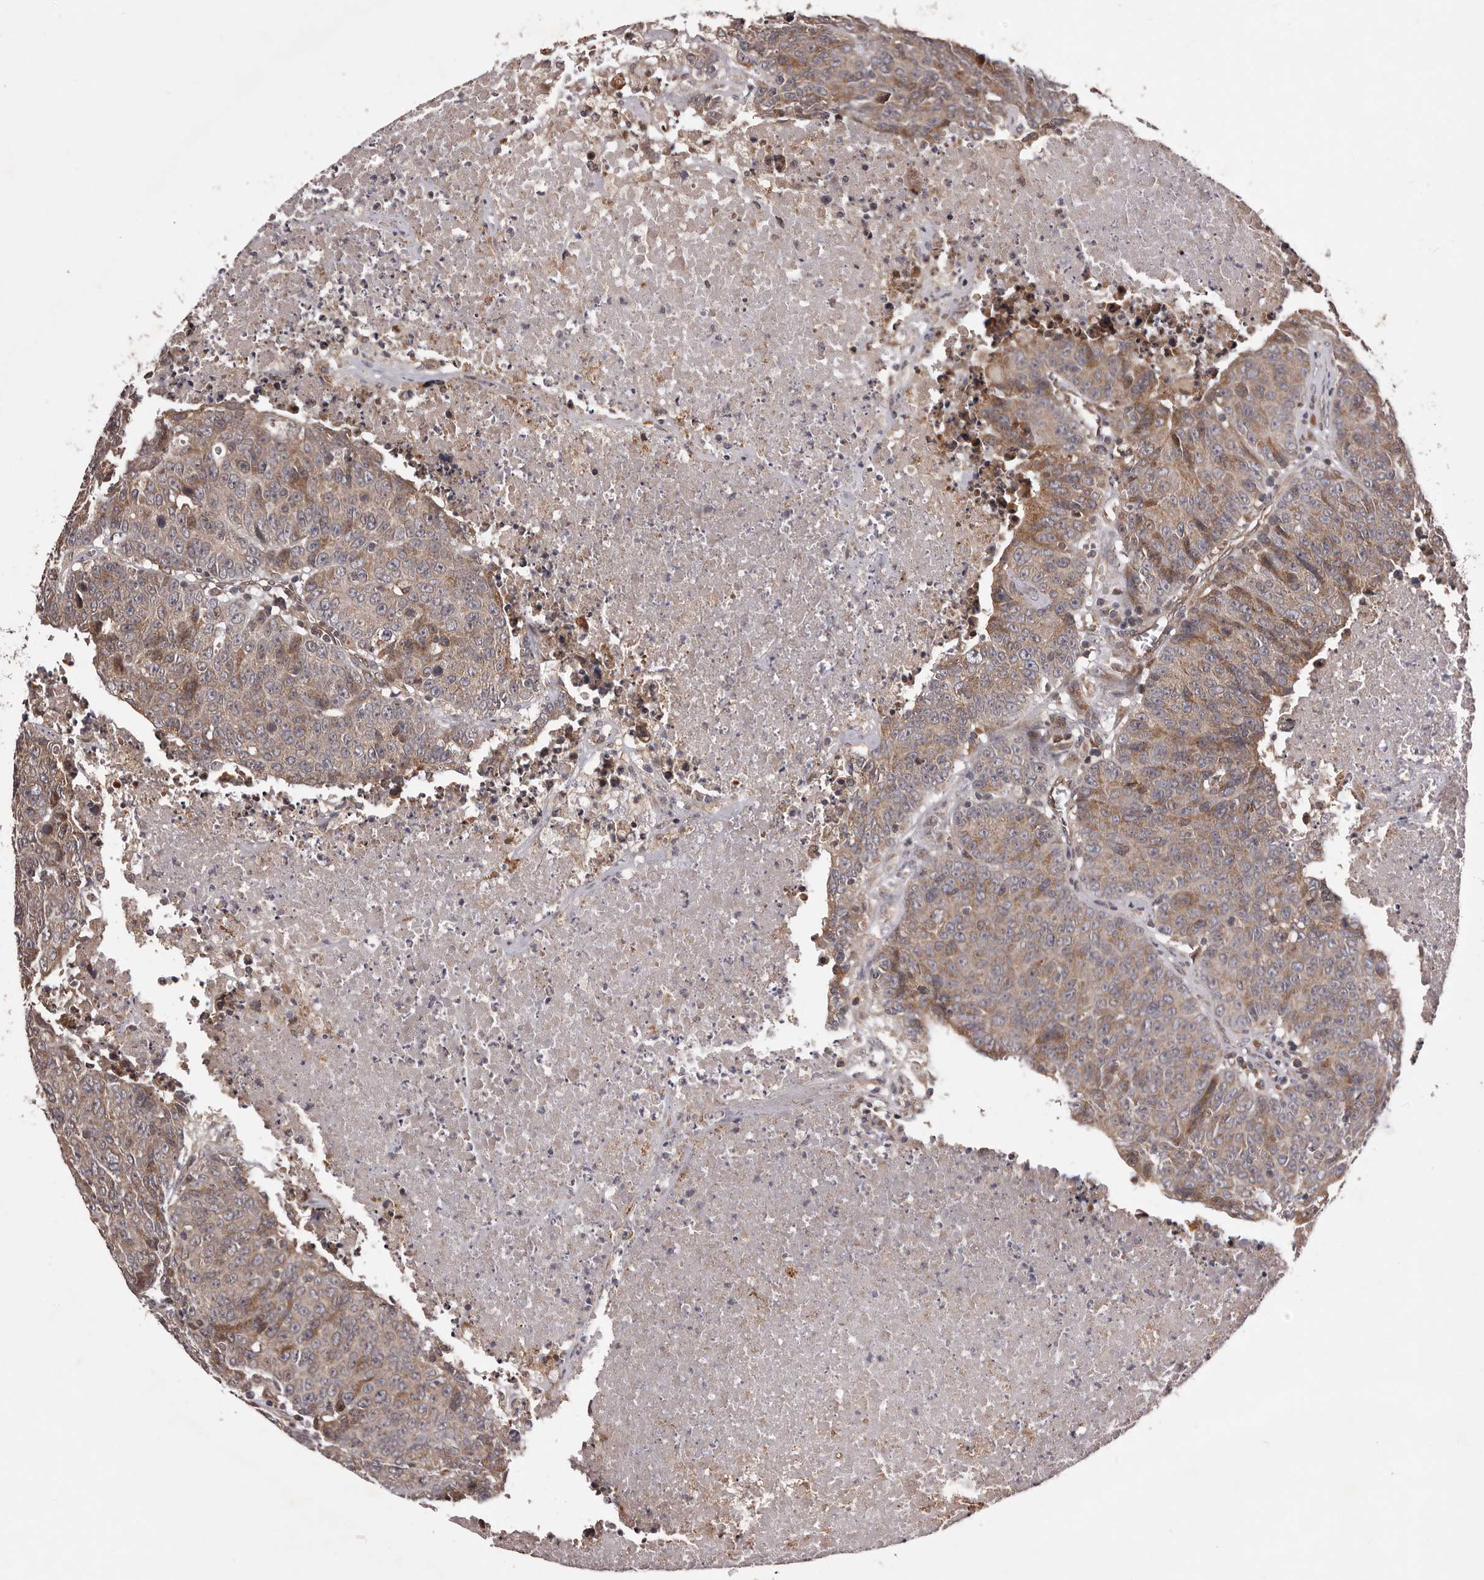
{"staining": {"intensity": "weak", "quantity": ">75%", "location": "cytoplasmic/membranous"}, "tissue": "colorectal cancer", "cell_type": "Tumor cells", "image_type": "cancer", "snomed": [{"axis": "morphology", "description": "Adenocarcinoma, NOS"}, {"axis": "topography", "description": "Colon"}], "caption": "A low amount of weak cytoplasmic/membranous expression is present in about >75% of tumor cells in colorectal cancer (adenocarcinoma) tissue. (brown staining indicates protein expression, while blue staining denotes nuclei).", "gene": "GADD45B", "patient": {"sex": "female", "age": 53}}